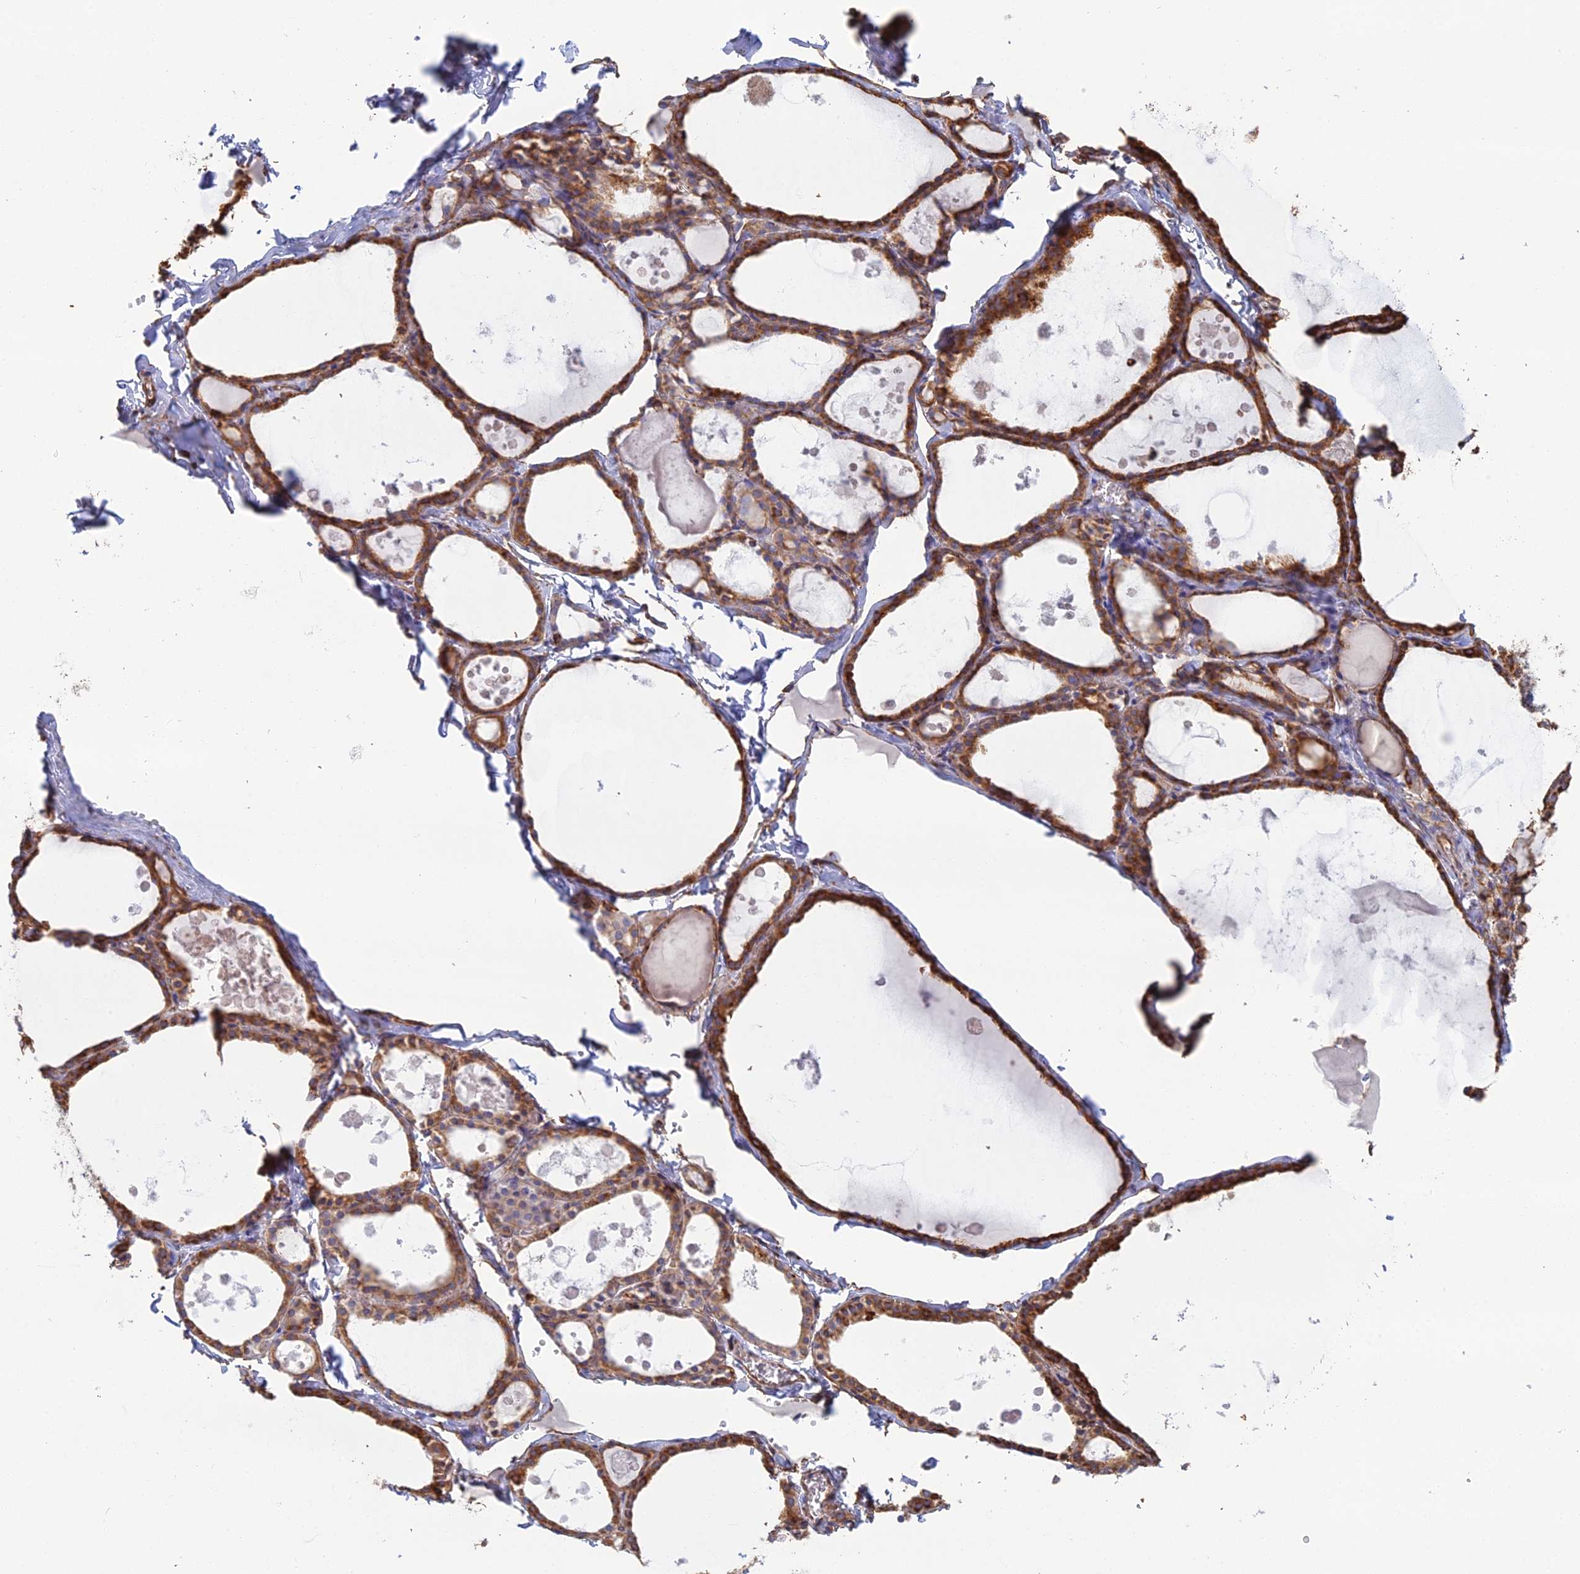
{"staining": {"intensity": "strong", "quantity": ">75%", "location": "cytoplasmic/membranous"}, "tissue": "thyroid gland", "cell_type": "Glandular cells", "image_type": "normal", "snomed": [{"axis": "morphology", "description": "Normal tissue, NOS"}, {"axis": "topography", "description": "Thyroid gland"}], "caption": "Immunohistochemical staining of unremarkable human thyroid gland displays high levels of strong cytoplasmic/membranous positivity in about >75% of glandular cells. The staining is performed using DAB brown chromogen to label protein expression. The nuclei are counter-stained blue using hematoxylin.", "gene": "CLVS2", "patient": {"sex": "male", "age": 56}}